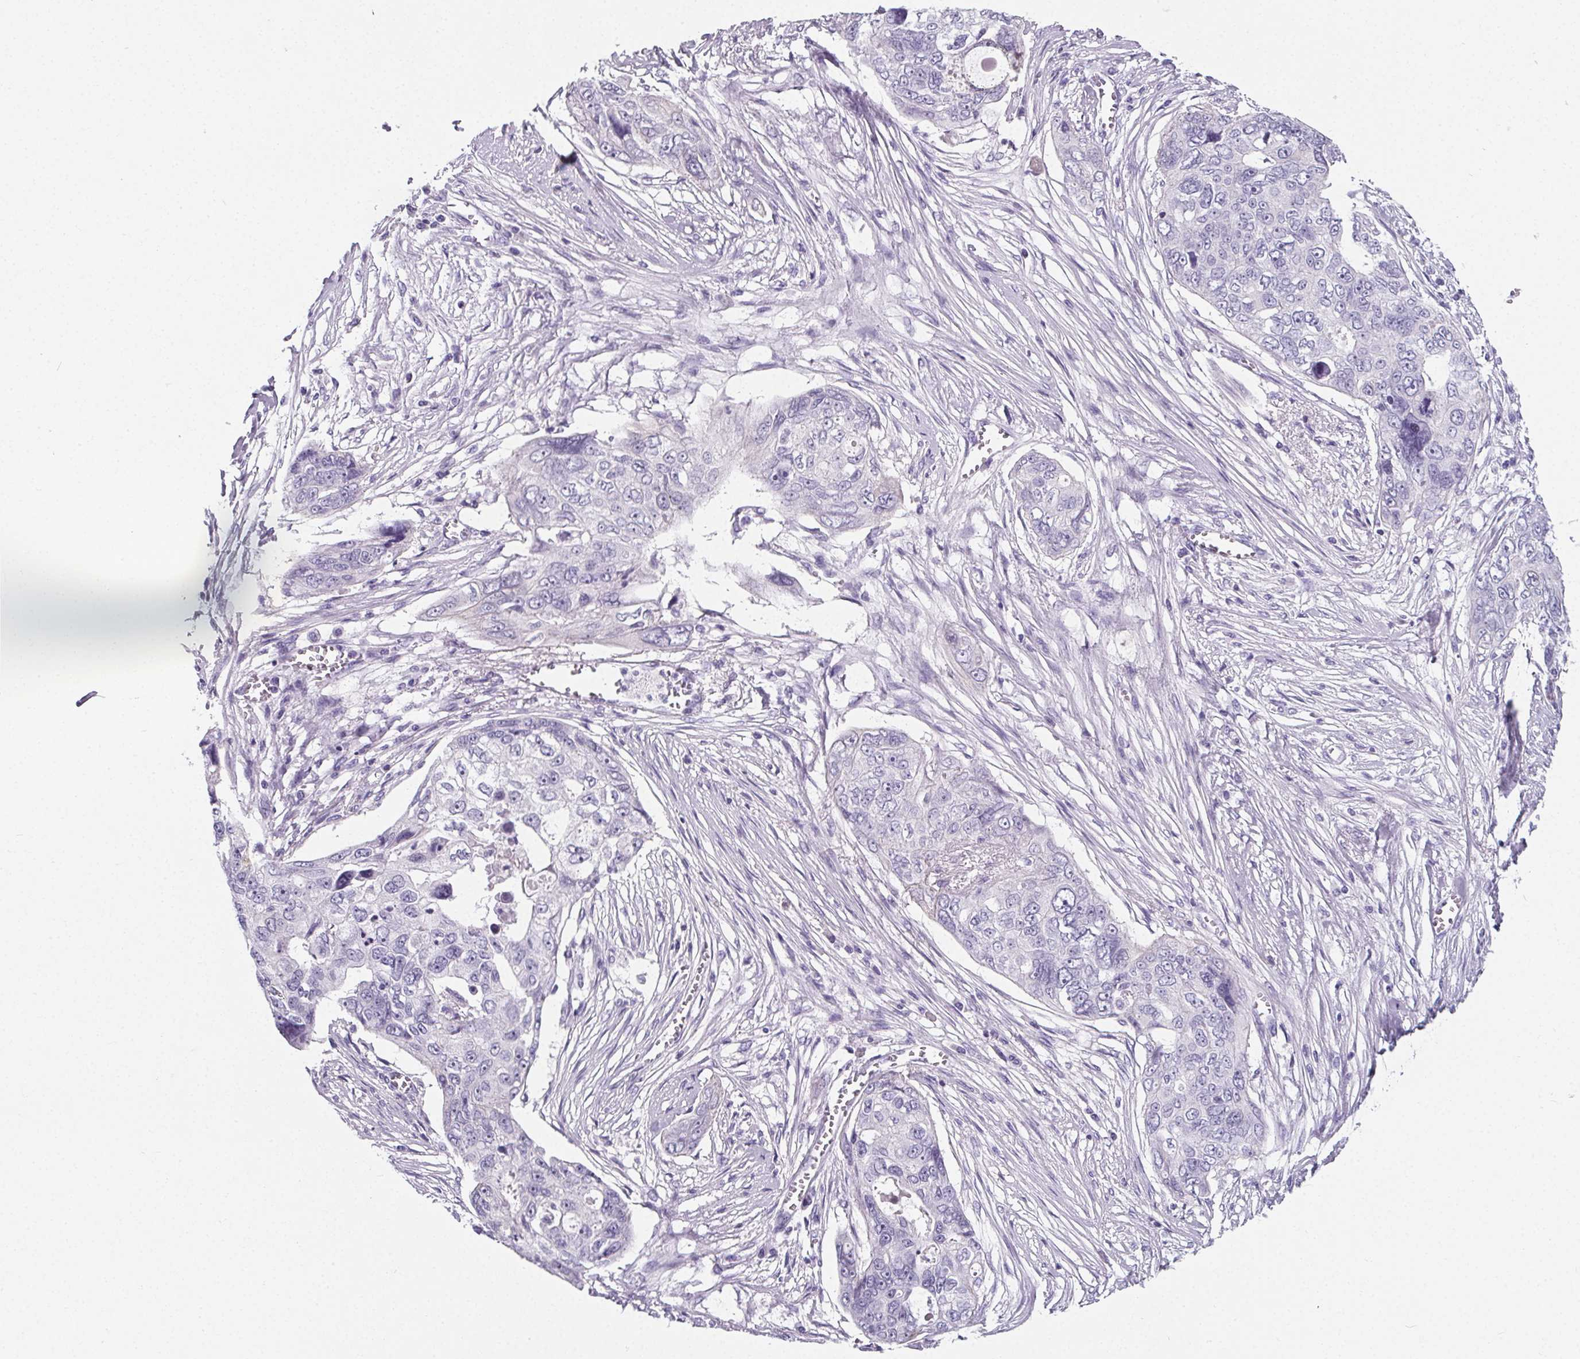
{"staining": {"intensity": "negative", "quantity": "none", "location": "none"}, "tissue": "ovarian cancer", "cell_type": "Tumor cells", "image_type": "cancer", "snomed": [{"axis": "morphology", "description": "Carcinoma, endometroid"}, {"axis": "topography", "description": "Ovary"}], "caption": "Tumor cells show no significant positivity in ovarian cancer.", "gene": "ADRB1", "patient": {"sex": "female", "age": 70}}